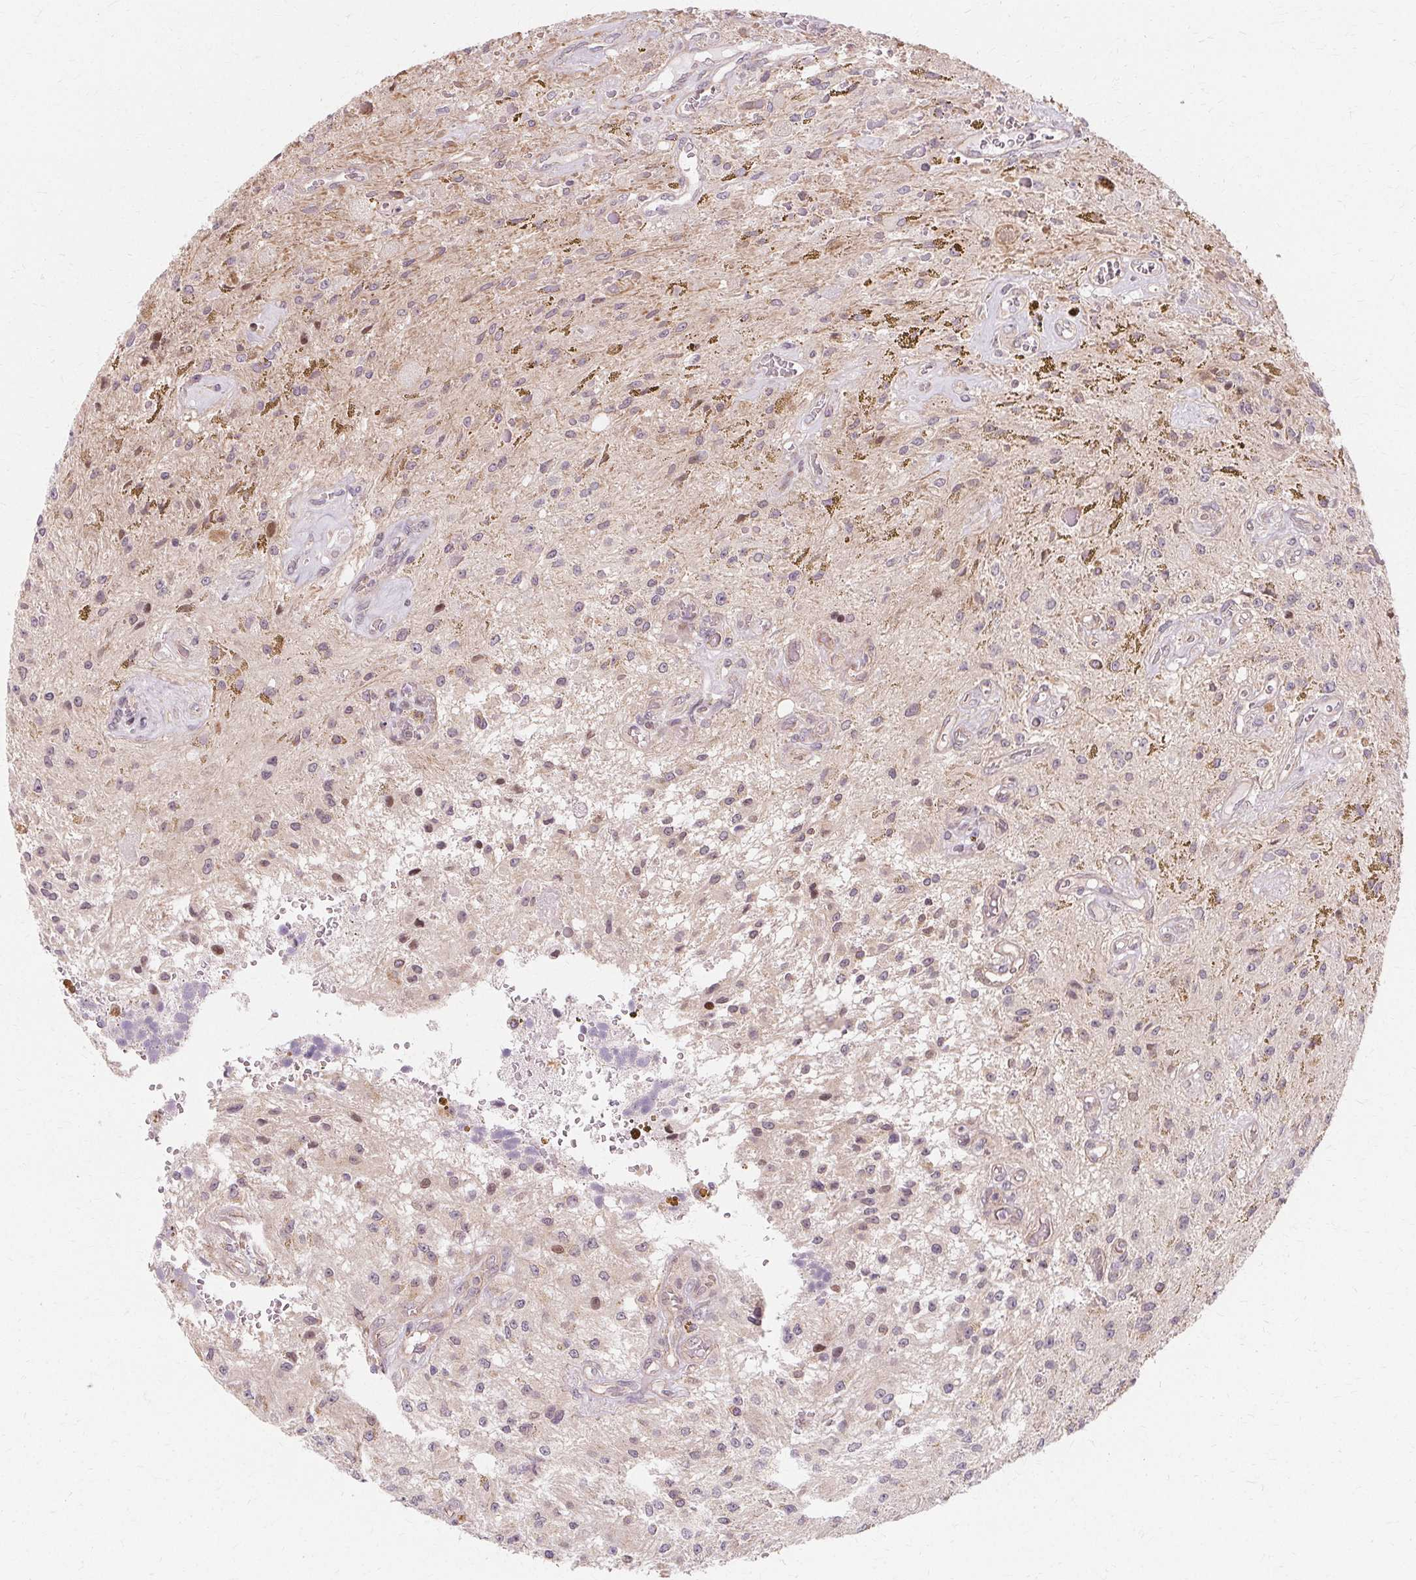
{"staining": {"intensity": "moderate", "quantity": "<25%", "location": "nuclear"}, "tissue": "glioma", "cell_type": "Tumor cells", "image_type": "cancer", "snomed": [{"axis": "morphology", "description": "Glioma, malignant, Low grade"}, {"axis": "topography", "description": "Cerebellum"}], "caption": "Brown immunohistochemical staining in malignant glioma (low-grade) exhibits moderate nuclear expression in approximately <25% of tumor cells. Nuclei are stained in blue.", "gene": "USP8", "patient": {"sex": "female", "age": 14}}